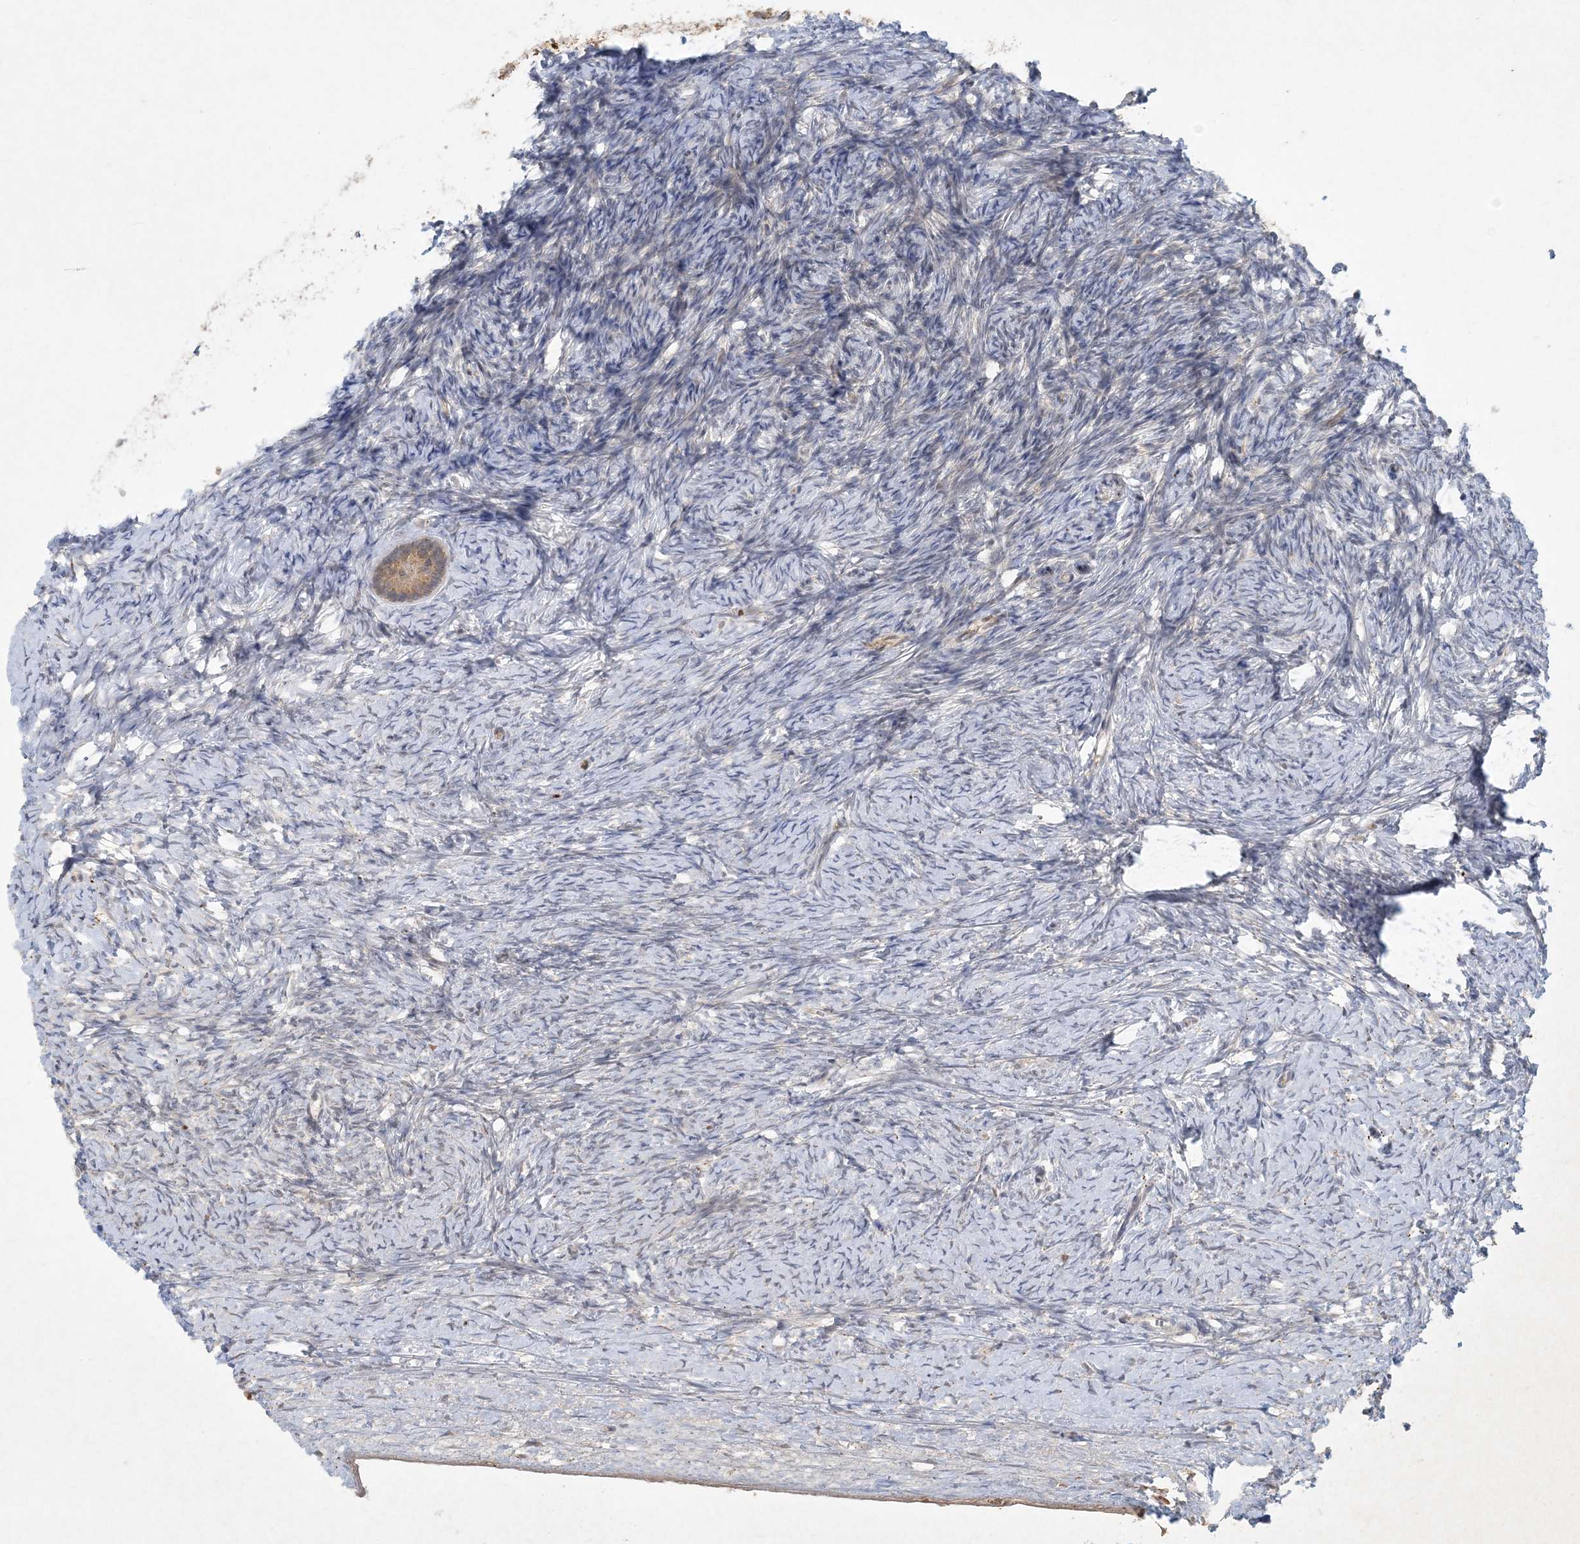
{"staining": {"intensity": "weak", "quantity": ">75%", "location": "cytoplasmic/membranous"}, "tissue": "ovary", "cell_type": "Follicle cells", "image_type": "normal", "snomed": [{"axis": "morphology", "description": "Normal tissue, NOS"}, {"axis": "morphology", "description": "Developmental malformation"}, {"axis": "topography", "description": "Ovary"}], "caption": "Unremarkable ovary reveals weak cytoplasmic/membranous positivity in approximately >75% of follicle cells (Stains: DAB (3,3'-diaminobenzidine) in brown, nuclei in blue, Microscopy: brightfield microscopy at high magnification)..", "gene": "CTDNEP1", "patient": {"sex": "female", "age": 39}}